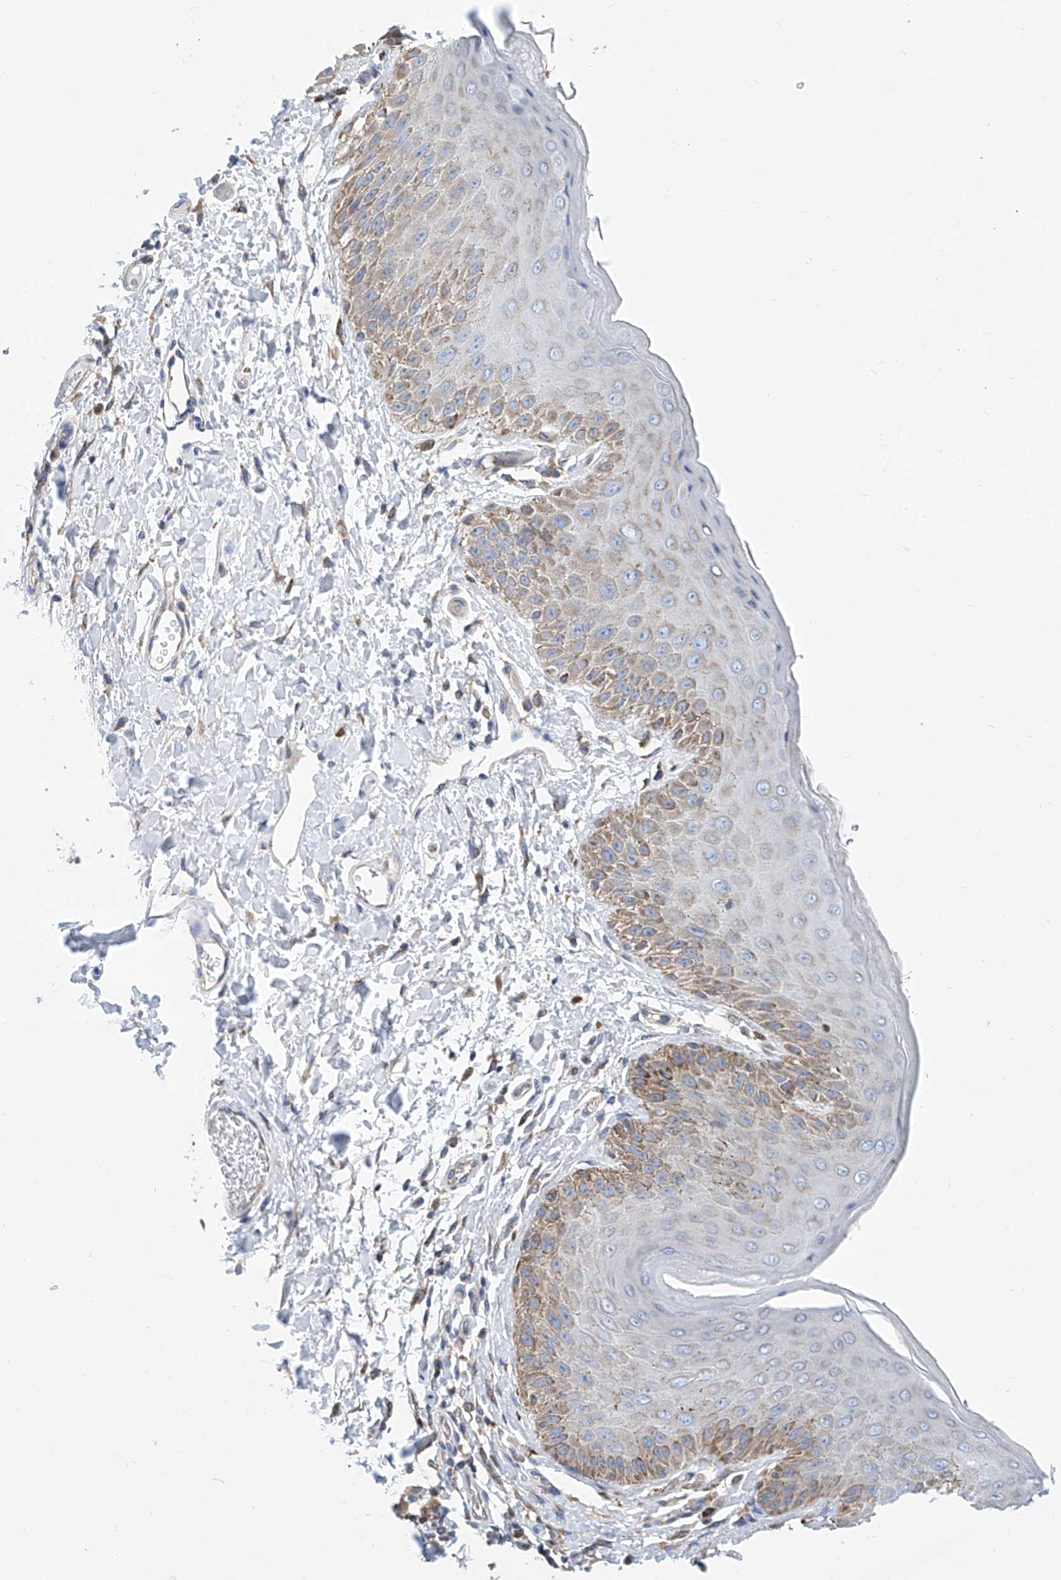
{"staining": {"intensity": "weak", "quantity": "25%-75%", "location": "cytoplasmic/membranous"}, "tissue": "skin", "cell_type": "Epidermal cells", "image_type": "normal", "snomed": [{"axis": "morphology", "description": "Normal tissue, NOS"}, {"axis": "topography", "description": "Anal"}], "caption": "Approximately 25%-75% of epidermal cells in benign human skin reveal weak cytoplasmic/membranous protein positivity as visualized by brown immunohistochemical staining.", "gene": "MAD2L1", "patient": {"sex": "male", "age": 44}}